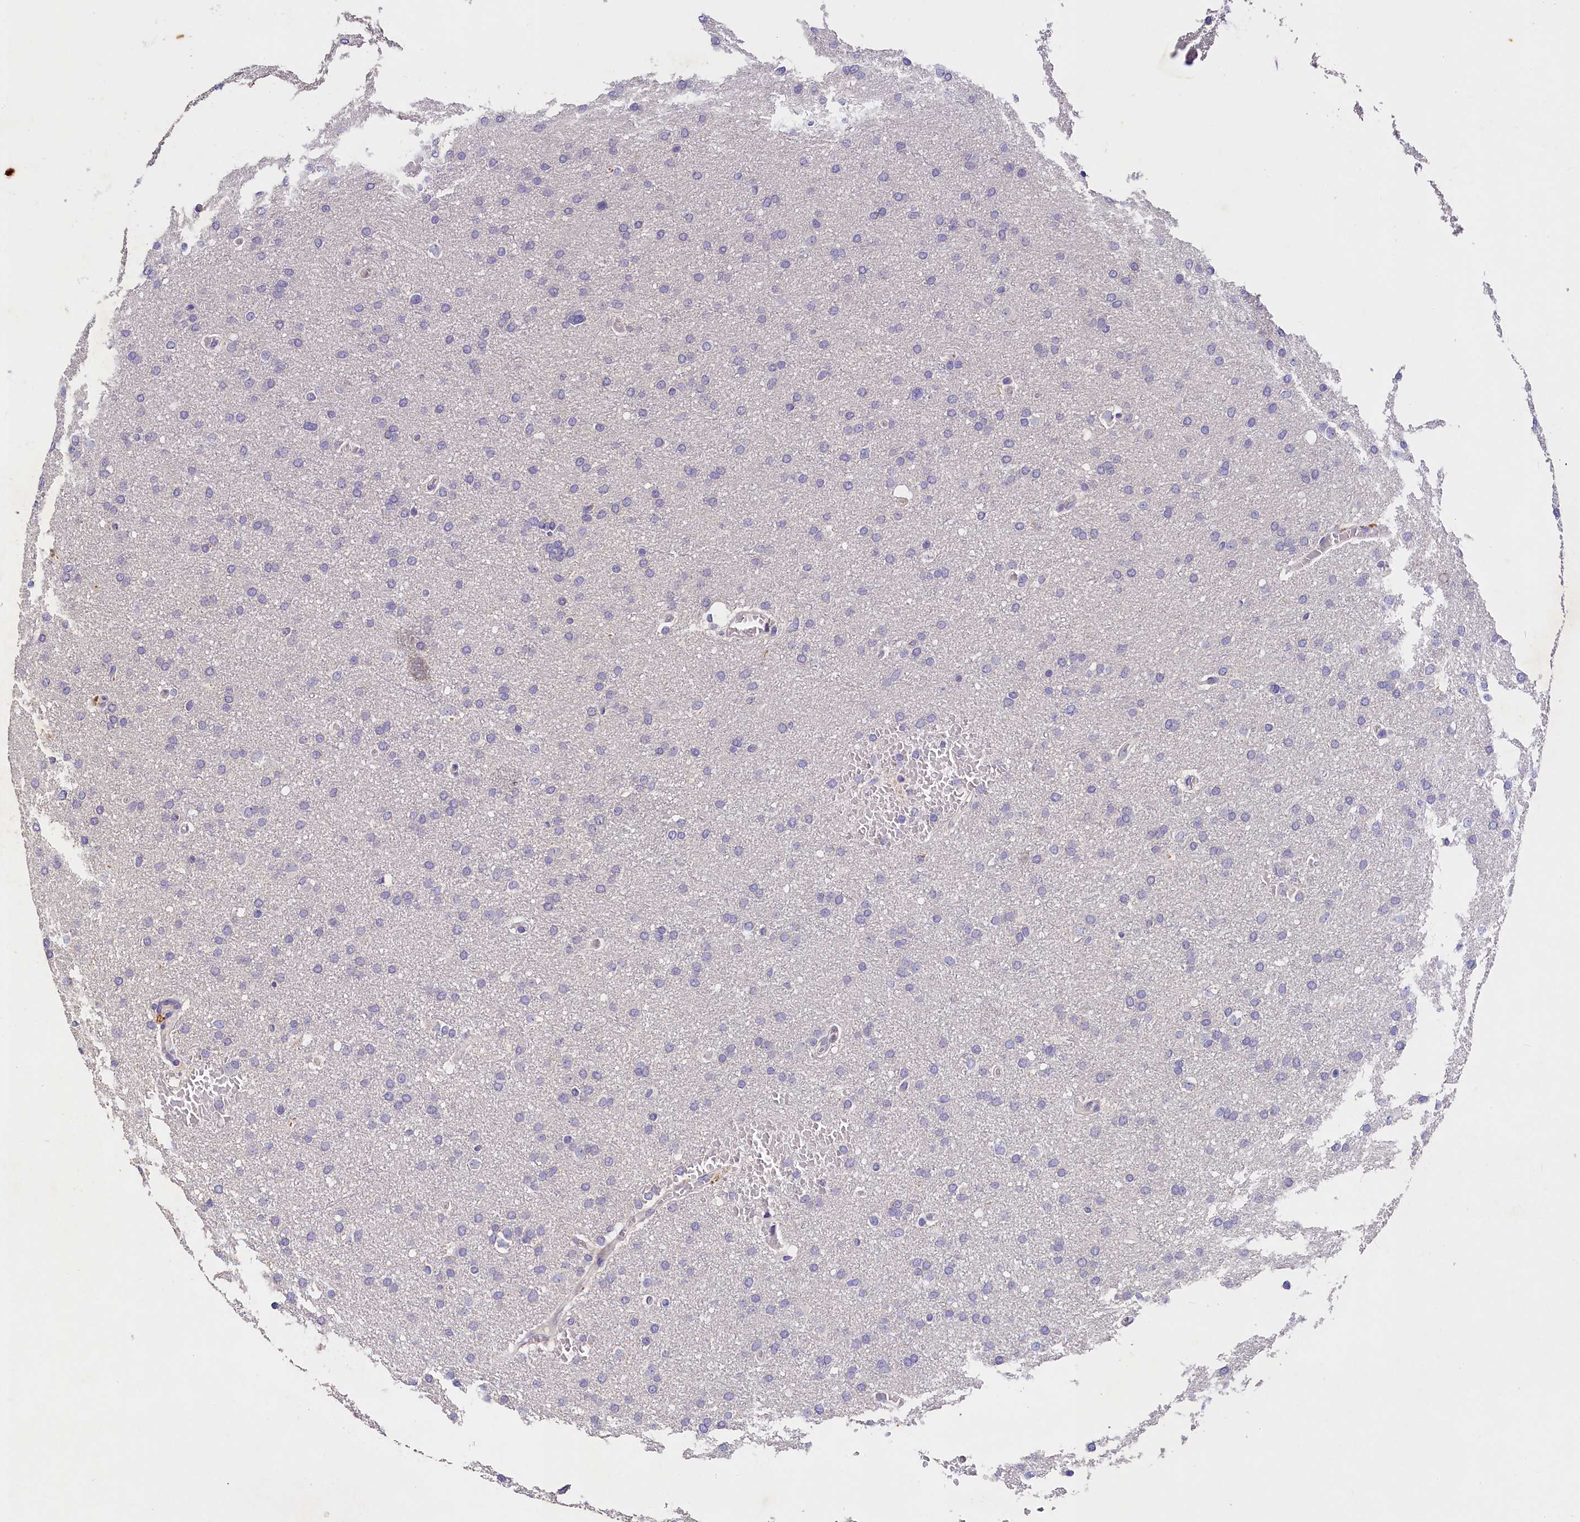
{"staining": {"intensity": "negative", "quantity": "none", "location": "none"}, "tissue": "glioma", "cell_type": "Tumor cells", "image_type": "cancer", "snomed": [{"axis": "morphology", "description": "Glioma, malignant, High grade"}, {"axis": "topography", "description": "Cerebral cortex"}], "caption": "Immunohistochemistry (IHC) of human malignant high-grade glioma reveals no positivity in tumor cells.", "gene": "ST7L", "patient": {"sex": "female", "age": 36}}